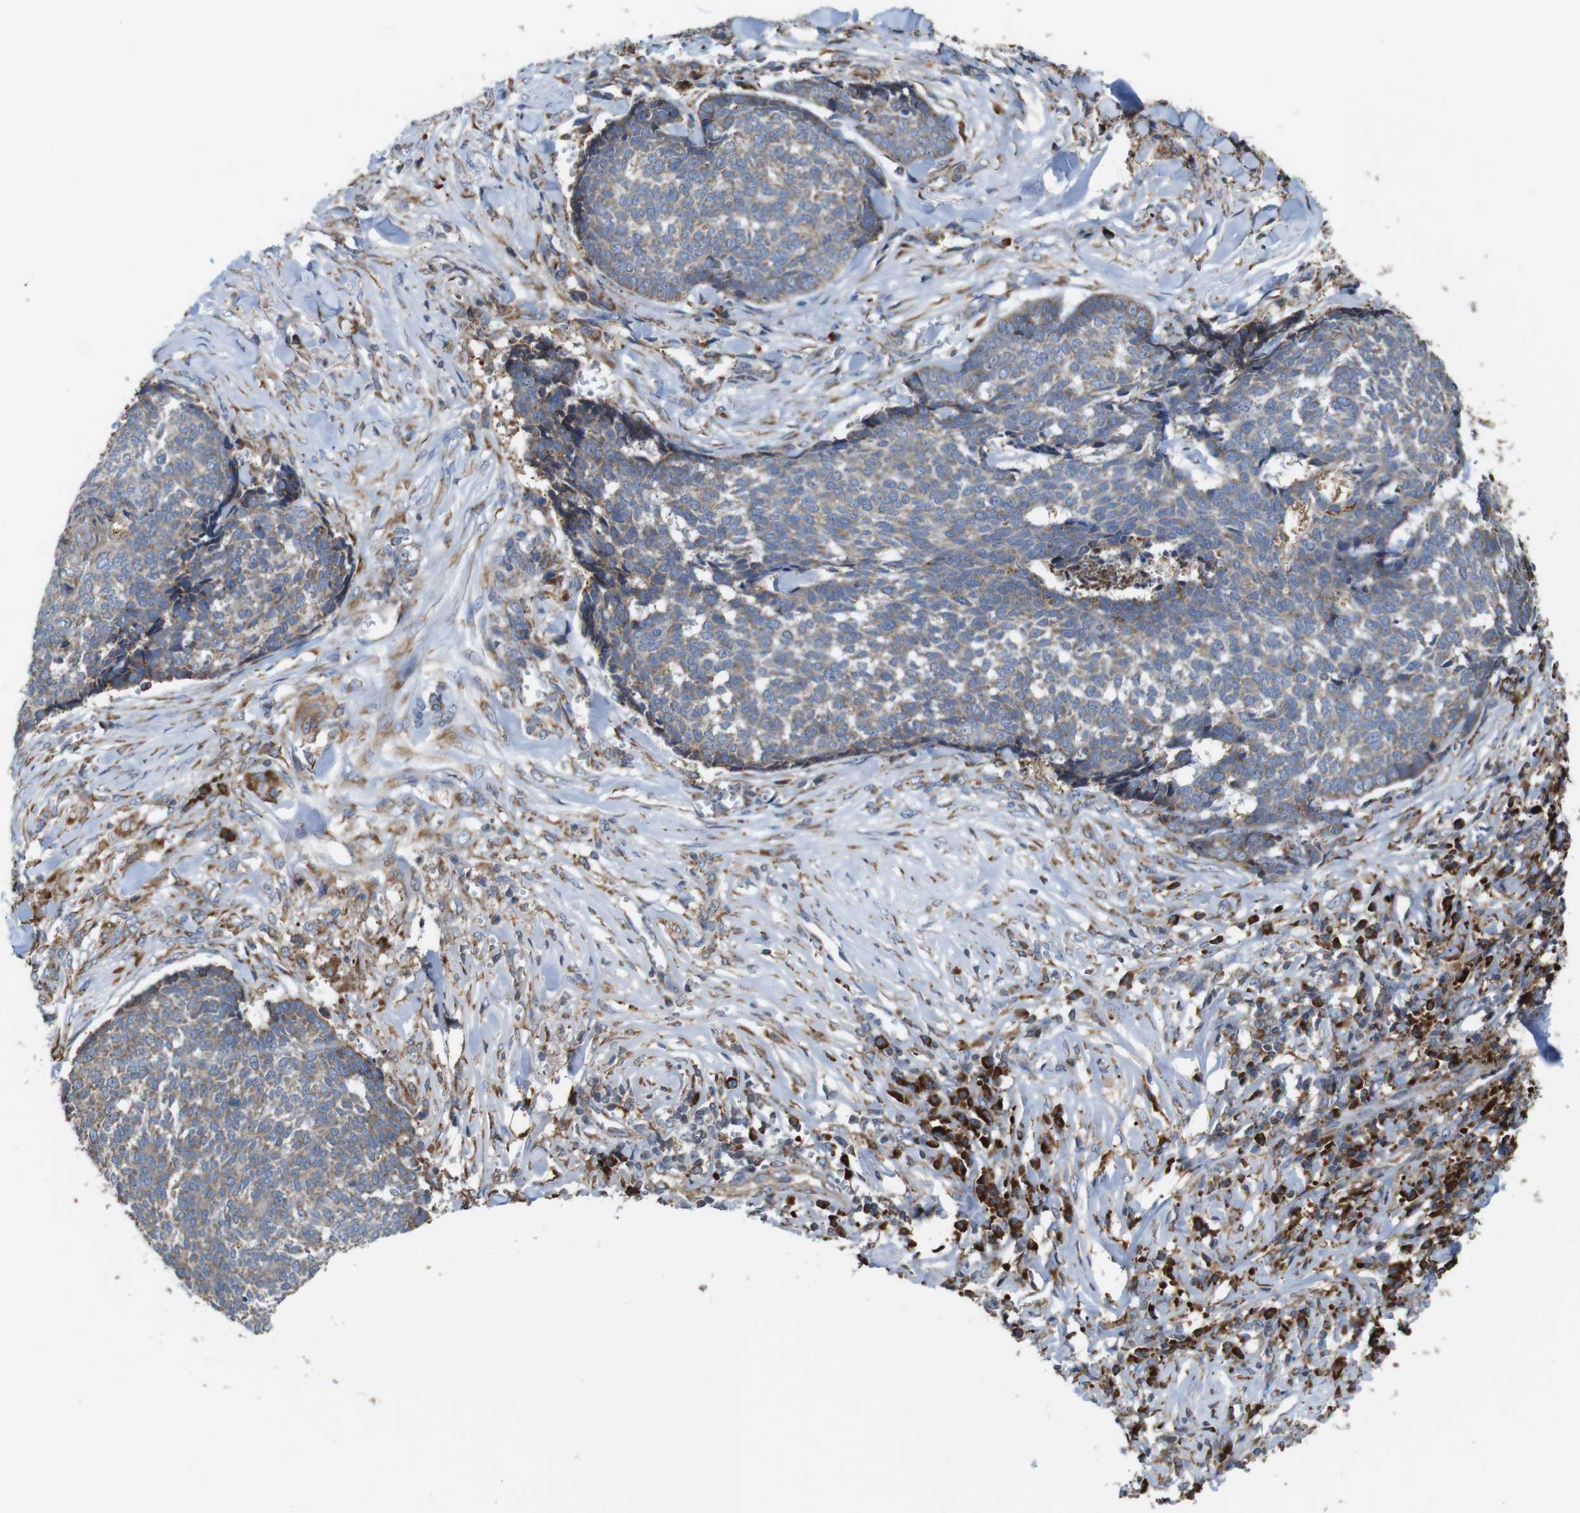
{"staining": {"intensity": "weak", "quantity": "<25%", "location": "cytoplasmic/membranous"}, "tissue": "skin cancer", "cell_type": "Tumor cells", "image_type": "cancer", "snomed": [{"axis": "morphology", "description": "Basal cell carcinoma"}, {"axis": "topography", "description": "Skin"}], "caption": "Human skin cancer stained for a protein using immunohistochemistry reveals no expression in tumor cells.", "gene": "UGGT1", "patient": {"sex": "male", "age": 84}}